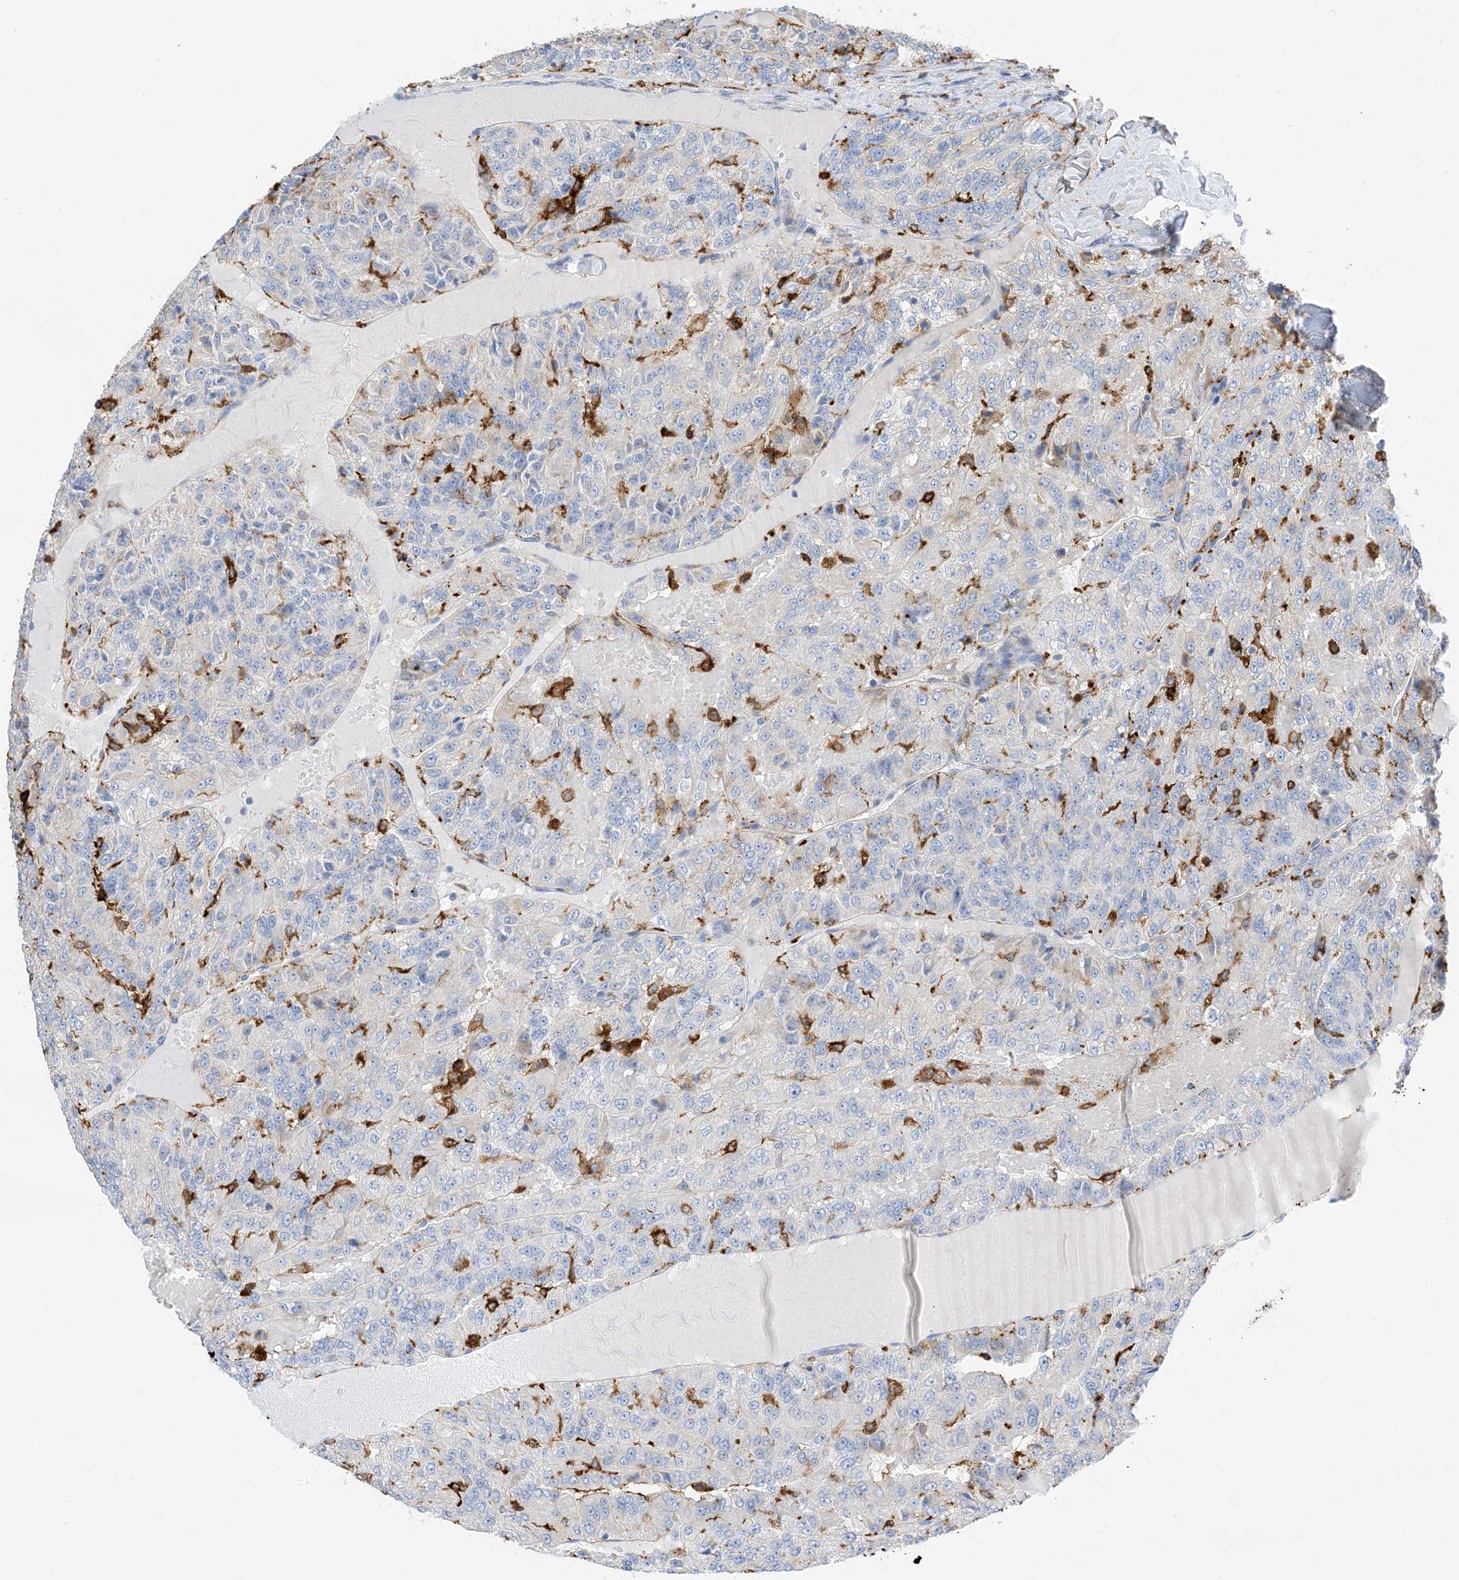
{"staining": {"intensity": "weak", "quantity": "<25%", "location": "cytoplasmic/membranous"}, "tissue": "renal cancer", "cell_type": "Tumor cells", "image_type": "cancer", "snomed": [{"axis": "morphology", "description": "Adenocarcinoma, NOS"}, {"axis": "topography", "description": "Kidney"}], "caption": "This histopathology image is of renal cancer stained with immunohistochemistry (IHC) to label a protein in brown with the nuclei are counter-stained blue. There is no positivity in tumor cells.", "gene": "DPH3", "patient": {"sex": "female", "age": 63}}